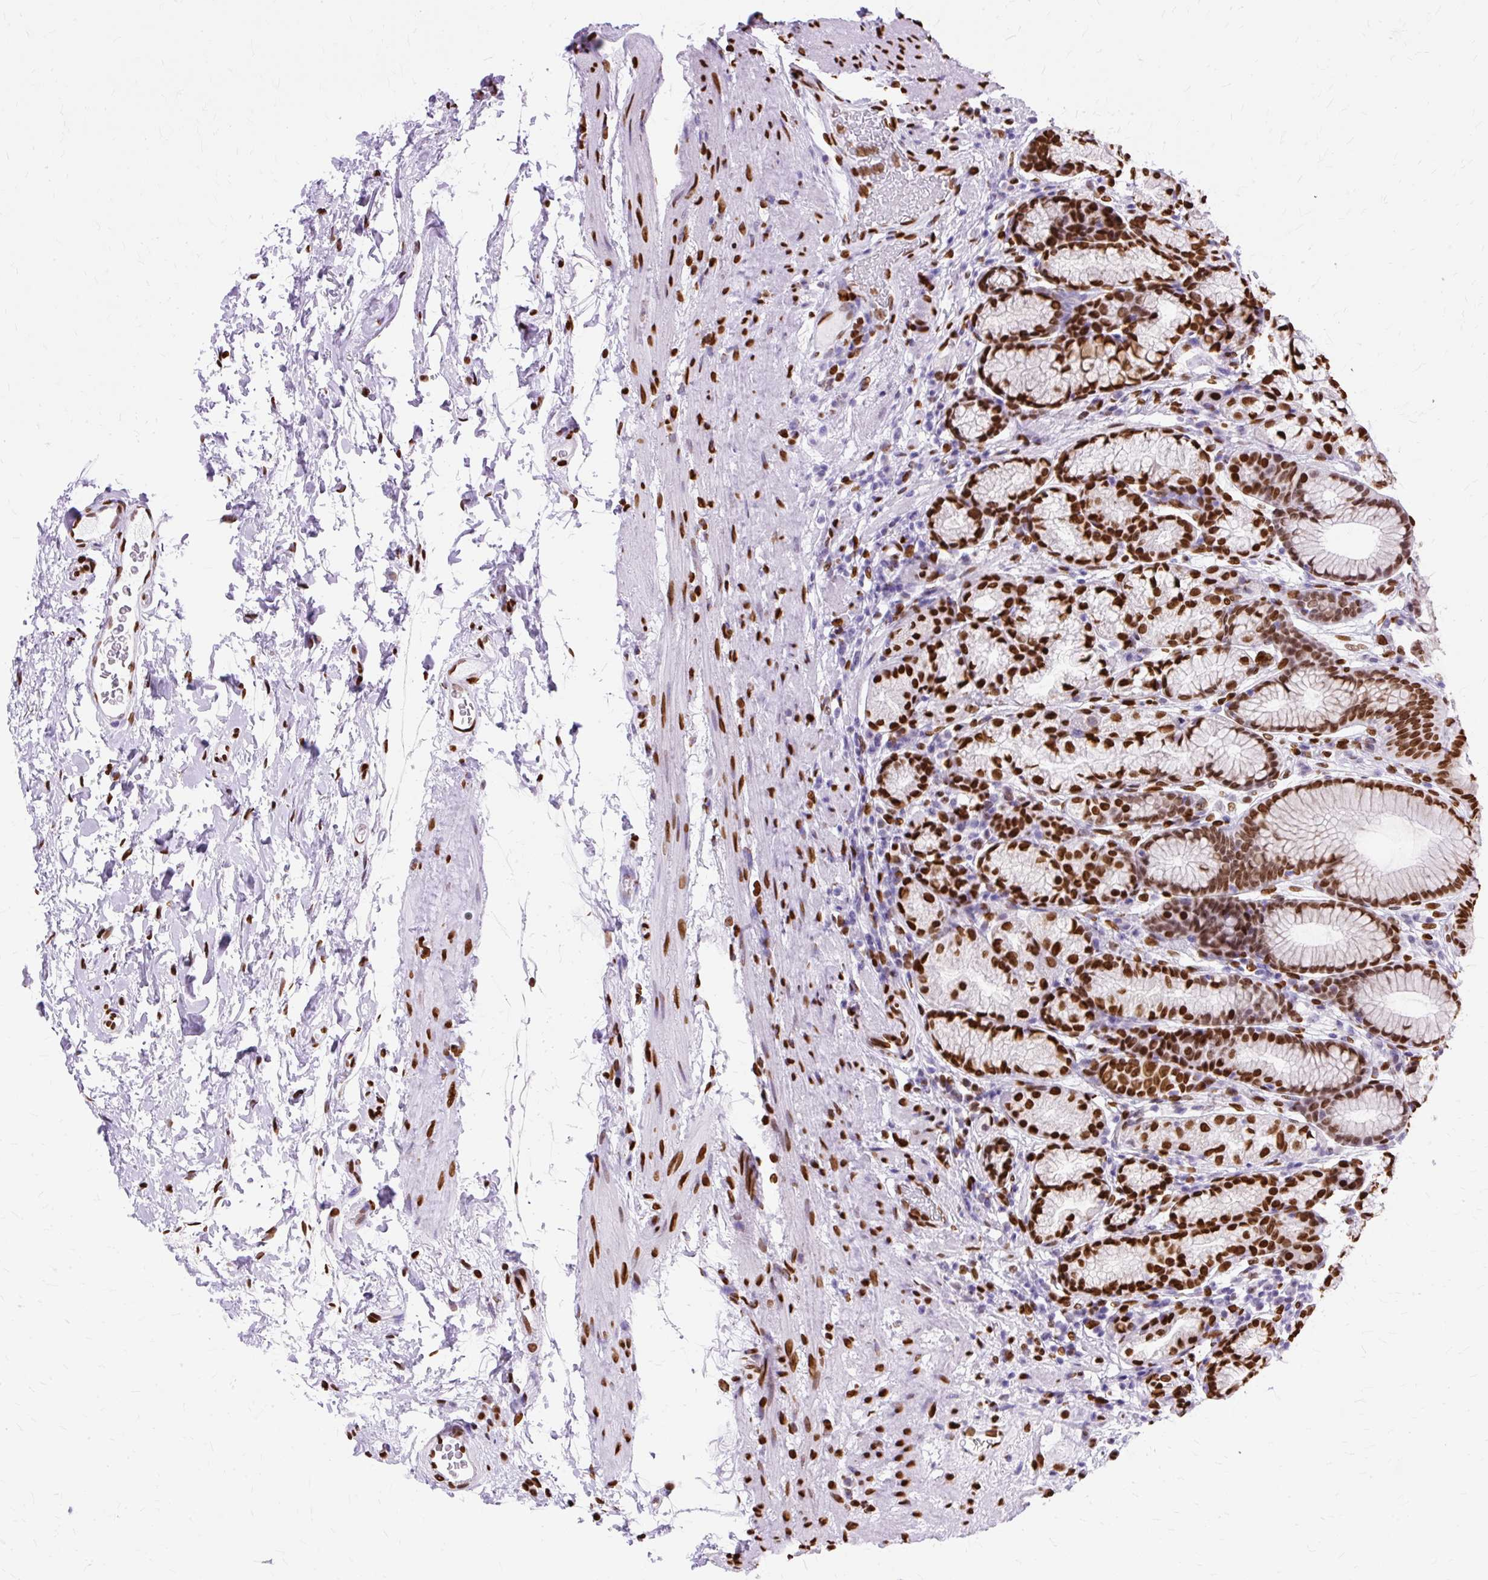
{"staining": {"intensity": "strong", "quantity": ">75%", "location": "nuclear"}, "tissue": "stomach", "cell_type": "Glandular cells", "image_type": "normal", "snomed": [{"axis": "morphology", "description": "Normal tissue, NOS"}, {"axis": "topography", "description": "Stomach, lower"}], "caption": "High-magnification brightfield microscopy of normal stomach stained with DAB (brown) and counterstained with hematoxylin (blue). glandular cells exhibit strong nuclear positivity is identified in approximately>75% of cells. (brown staining indicates protein expression, while blue staining denotes nuclei).", "gene": "TMEM184C", "patient": {"sex": "male", "age": 67}}